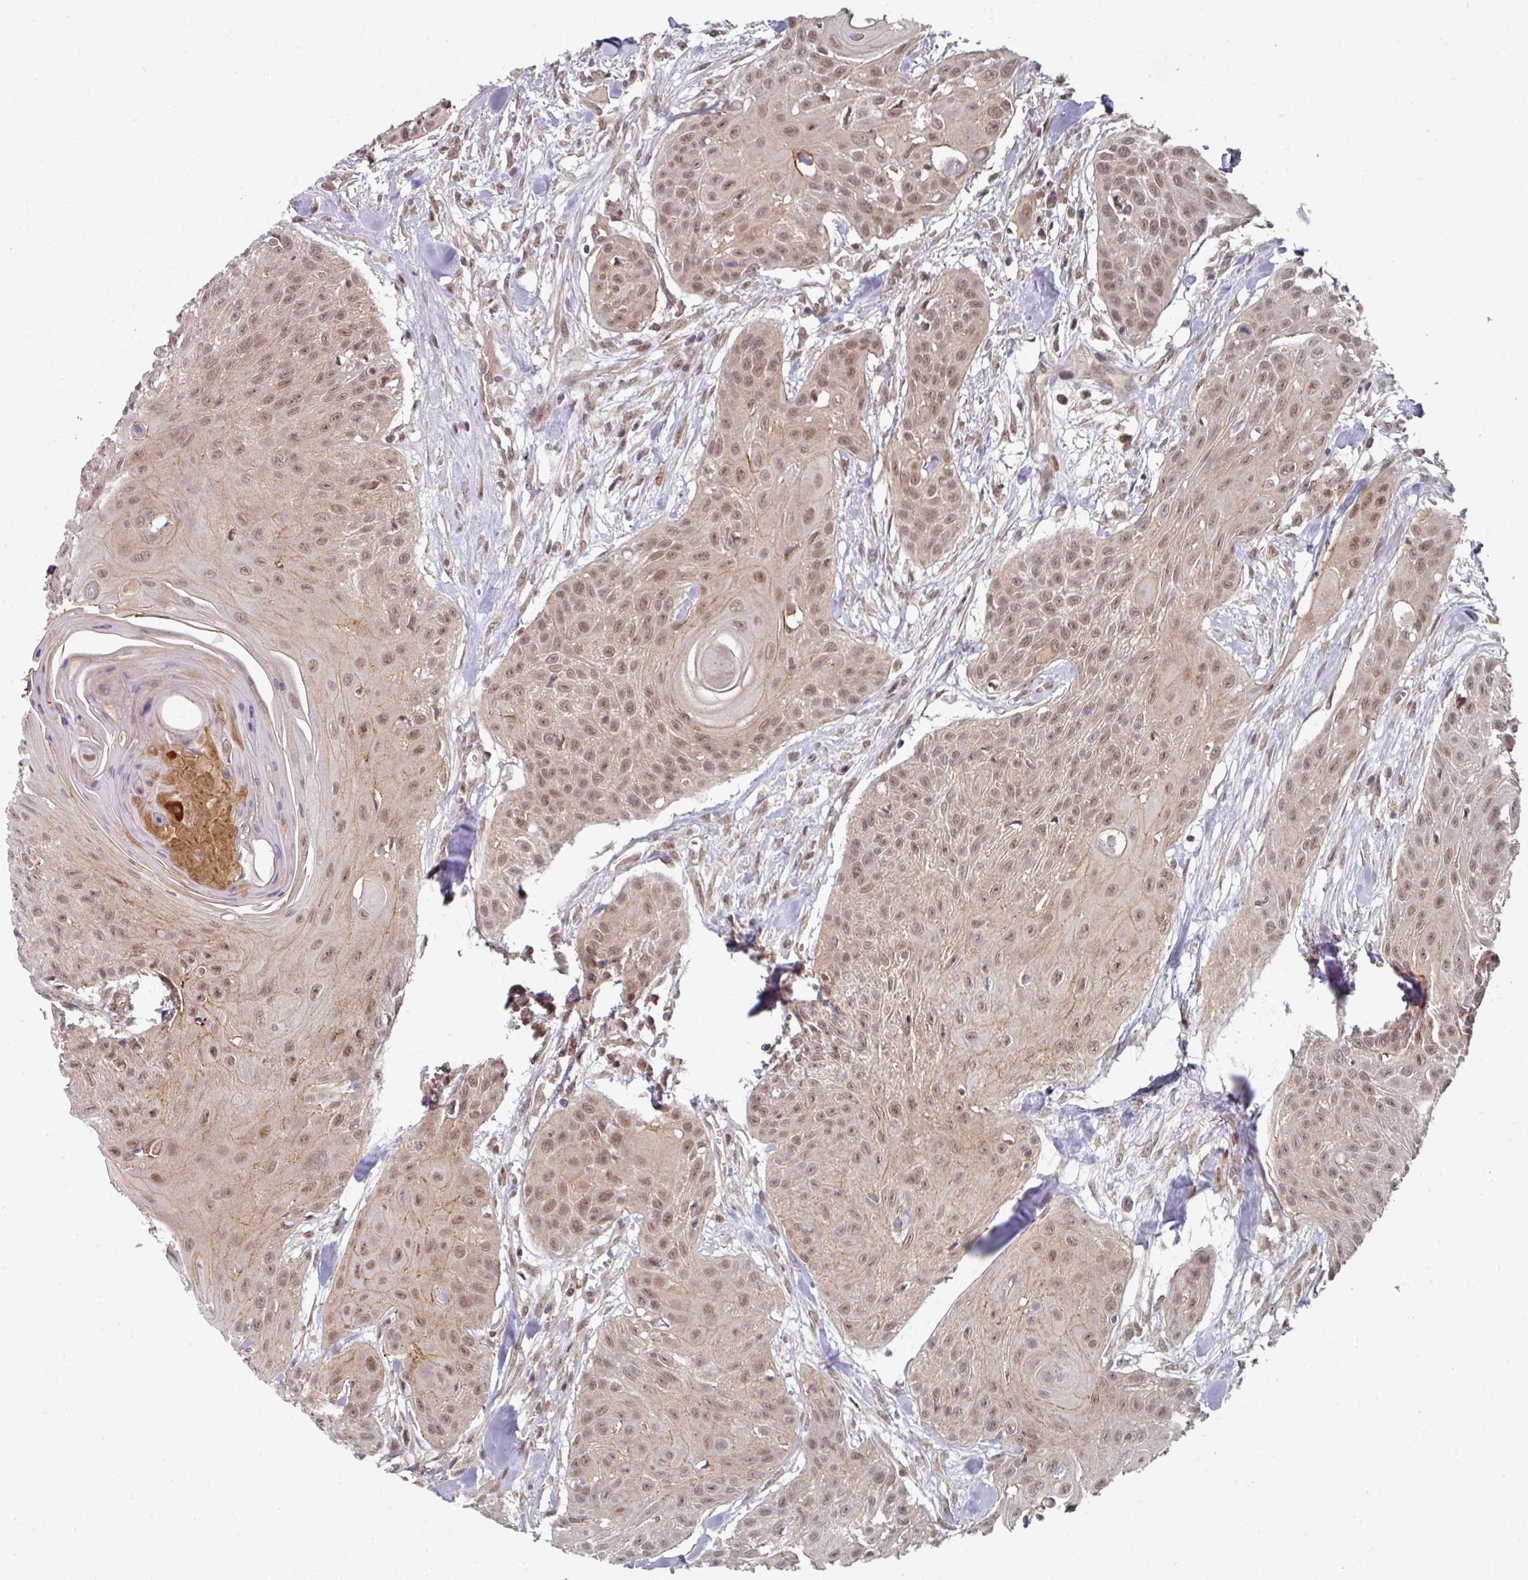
{"staining": {"intensity": "moderate", "quantity": ">75%", "location": "nuclear"}, "tissue": "head and neck cancer", "cell_type": "Tumor cells", "image_type": "cancer", "snomed": [{"axis": "morphology", "description": "Squamous cell carcinoma, NOS"}, {"axis": "topography", "description": "Lymph node"}, {"axis": "topography", "description": "Salivary gland"}, {"axis": "topography", "description": "Head-Neck"}], "caption": "Immunohistochemical staining of head and neck cancer reveals medium levels of moderate nuclear staining in about >75% of tumor cells.", "gene": "PSME3IP1", "patient": {"sex": "female", "age": 74}}